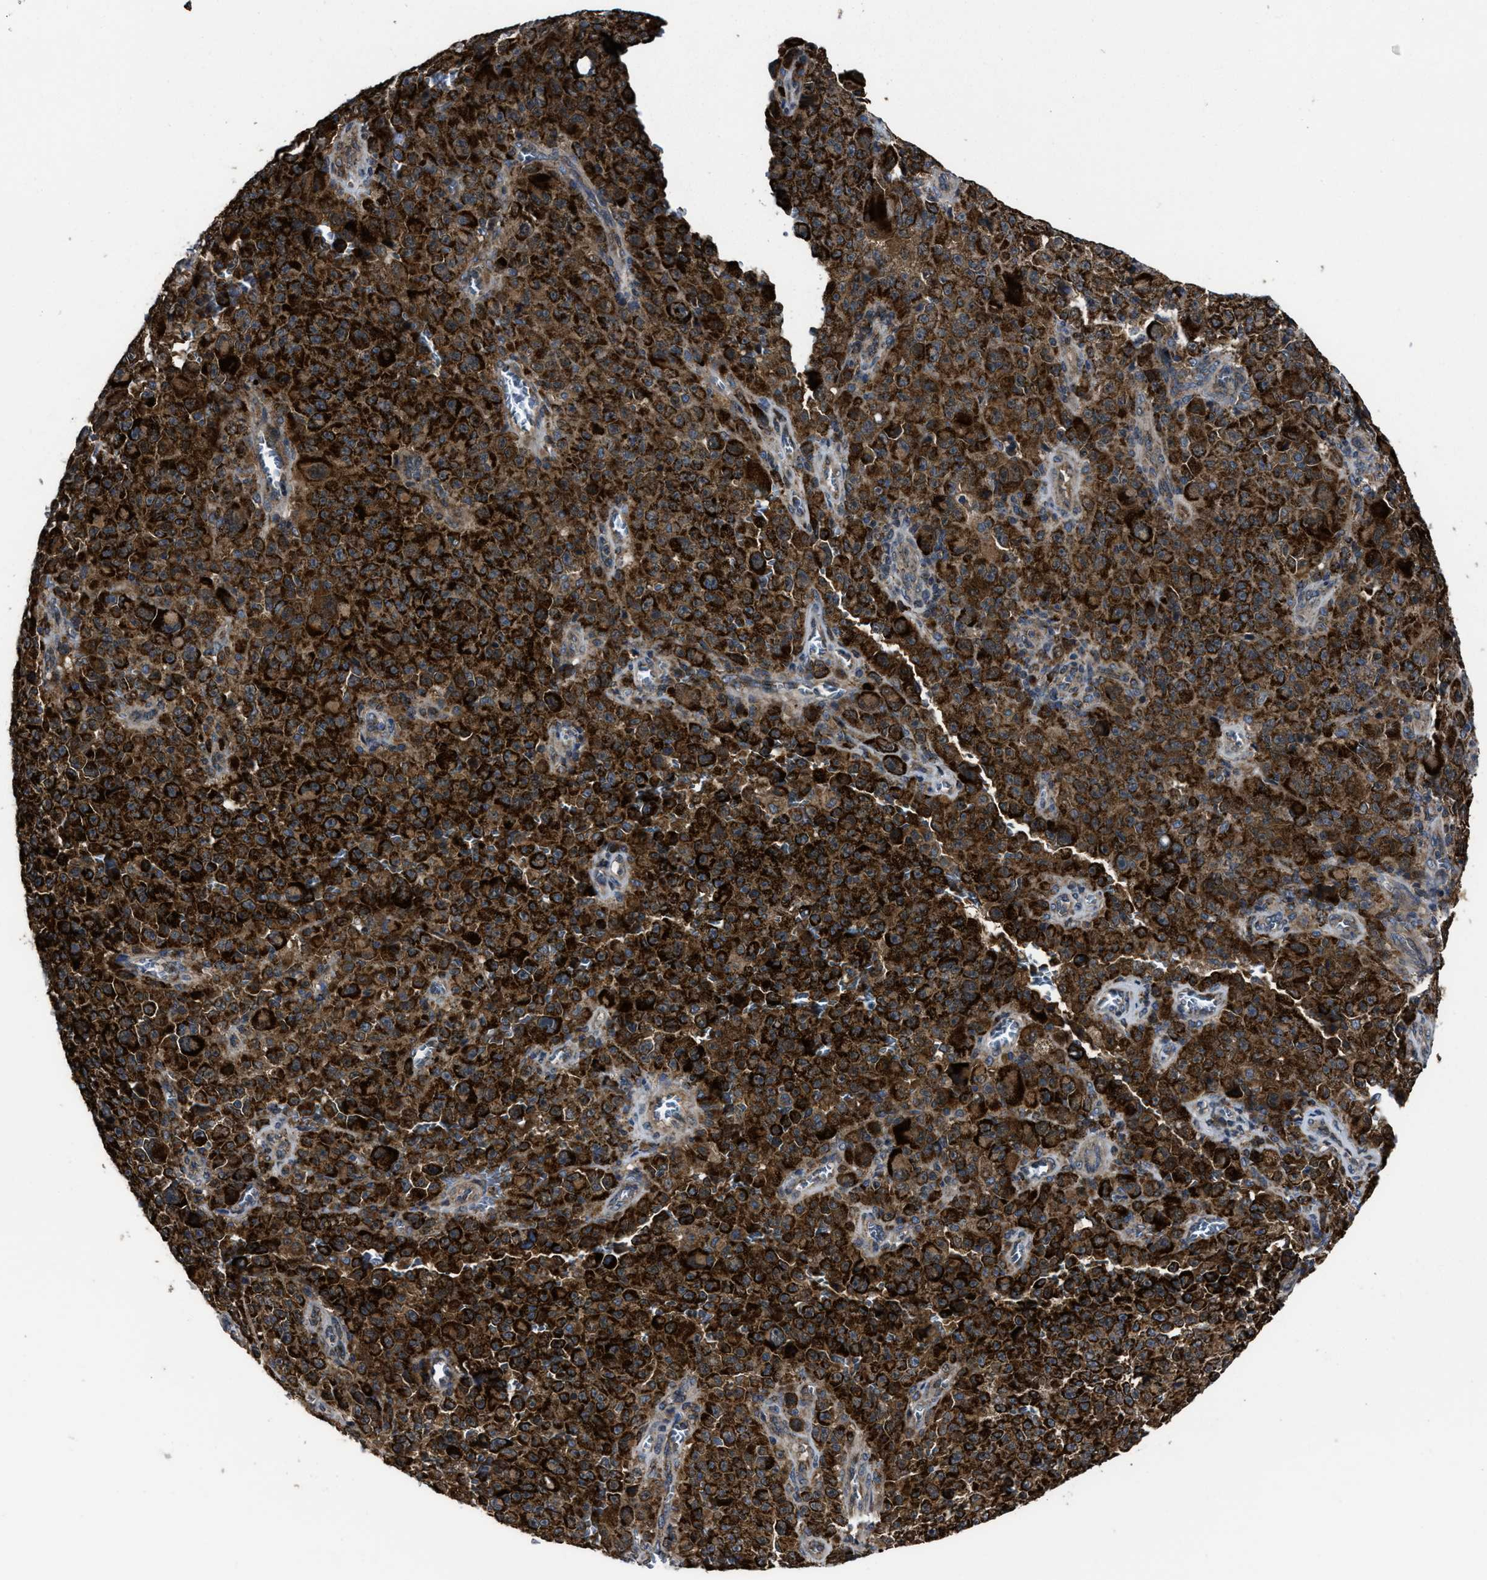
{"staining": {"intensity": "strong", "quantity": ">75%", "location": "cytoplasmic/membranous"}, "tissue": "melanoma", "cell_type": "Tumor cells", "image_type": "cancer", "snomed": [{"axis": "morphology", "description": "Malignant melanoma, NOS"}, {"axis": "topography", "description": "Skin"}], "caption": "A high-resolution micrograph shows immunohistochemistry (IHC) staining of malignant melanoma, which reveals strong cytoplasmic/membranous positivity in approximately >75% of tumor cells.", "gene": "PASK", "patient": {"sex": "female", "age": 82}}